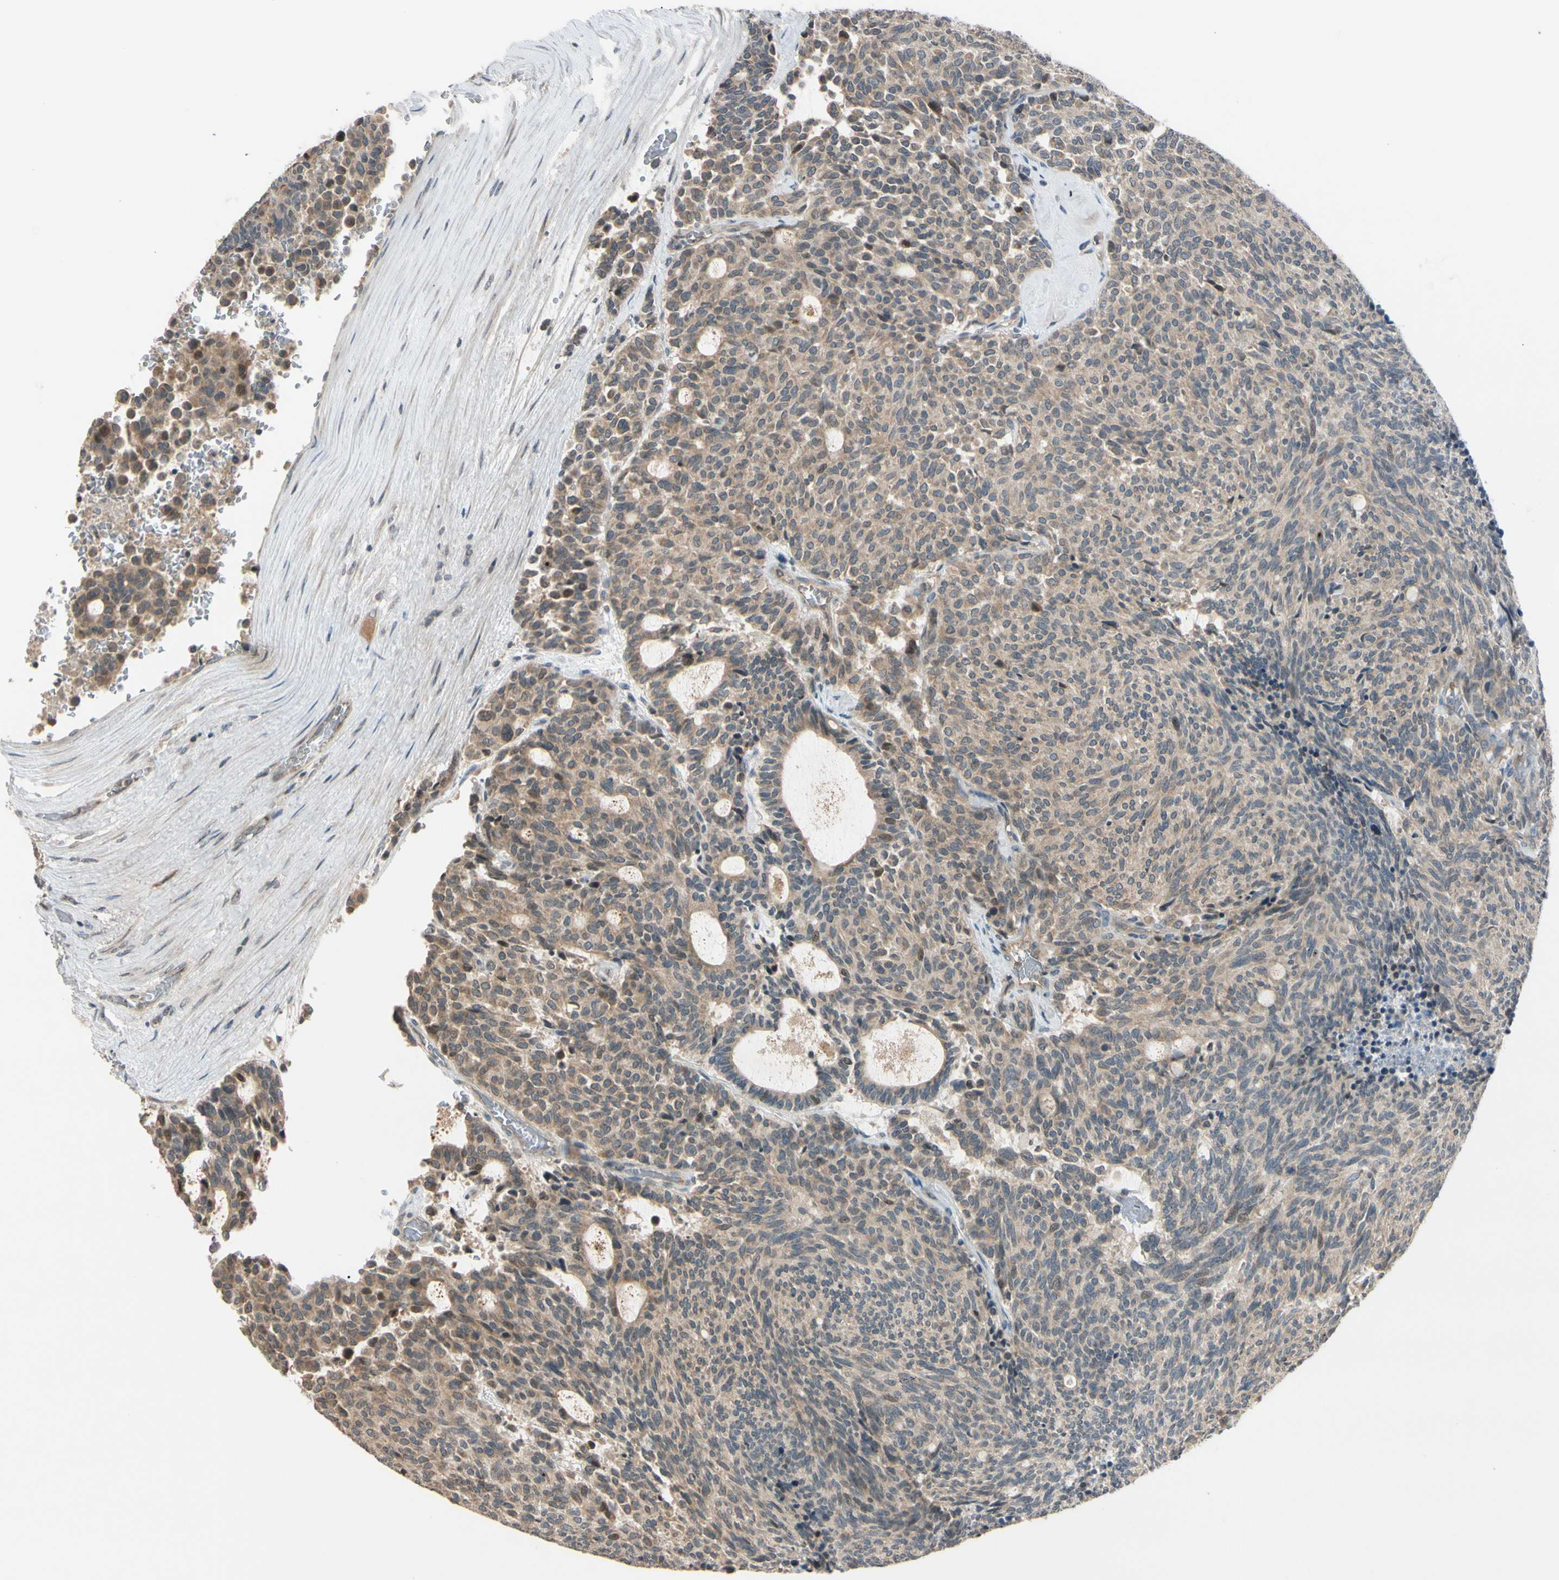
{"staining": {"intensity": "weak", "quantity": ">75%", "location": "cytoplasmic/membranous"}, "tissue": "carcinoid", "cell_type": "Tumor cells", "image_type": "cancer", "snomed": [{"axis": "morphology", "description": "Carcinoid, malignant, NOS"}, {"axis": "topography", "description": "Pancreas"}], "caption": "Carcinoid stained with a protein marker demonstrates weak staining in tumor cells.", "gene": "FGF10", "patient": {"sex": "female", "age": 54}}